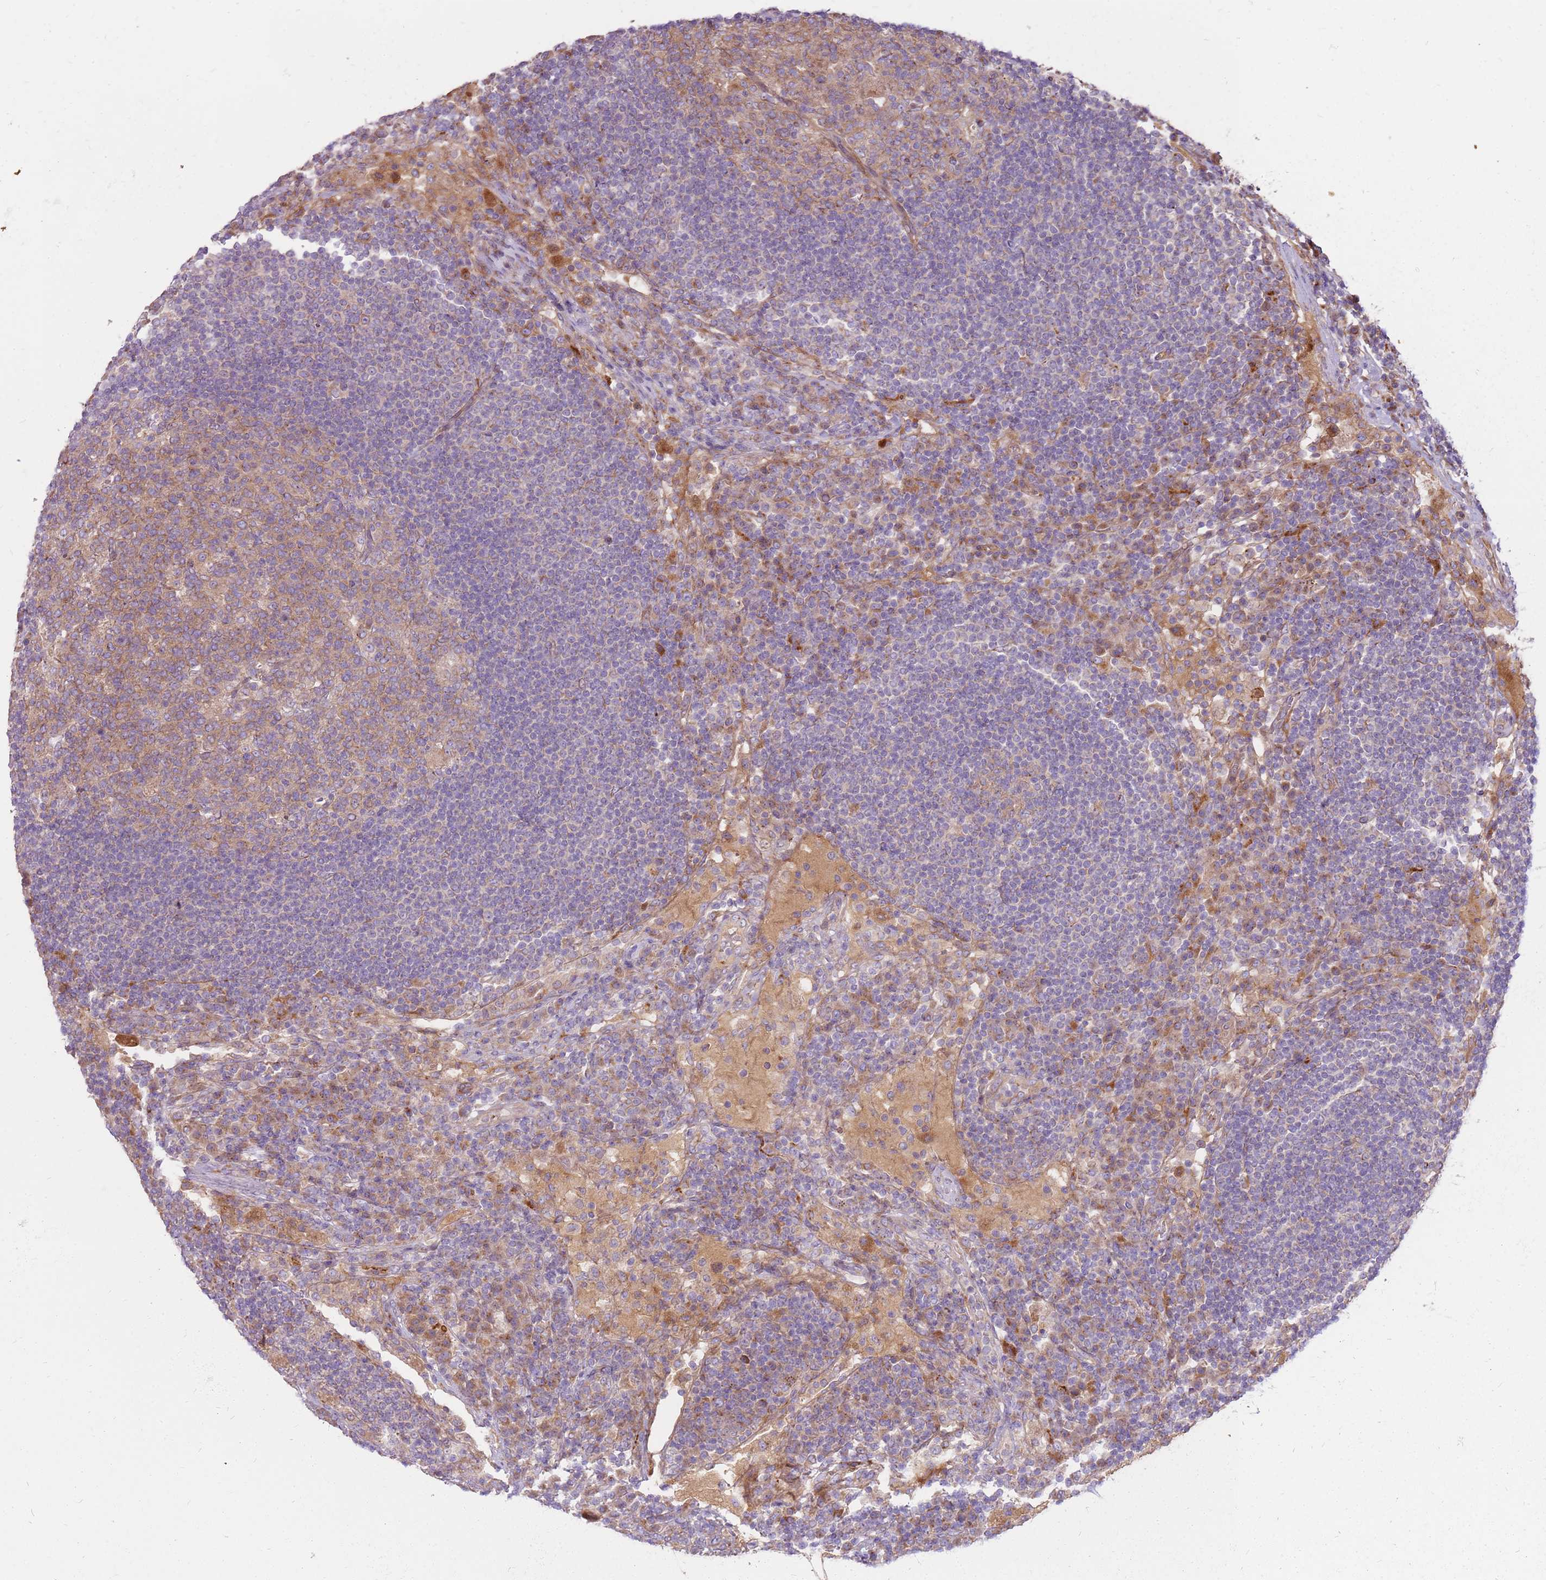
{"staining": {"intensity": "weak", "quantity": "25%-75%", "location": "cytoplasmic/membranous"}, "tissue": "lymph node", "cell_type": "Germinal center cells", "image_type": "normal", "snomed": [{"axis": "morphology", "description": "Normal tissue, NOS"}, {"axis": "topography", "description": "Lymph node"}], "caption": "Benign lymph node was stained to show a protein in brown. There is low levels of weak cytoplasmic/membranous positivity in about 25%-75% of germinal center cells.", "gene": "EMC1", "patient": {"sex": "female", "age": 53}}